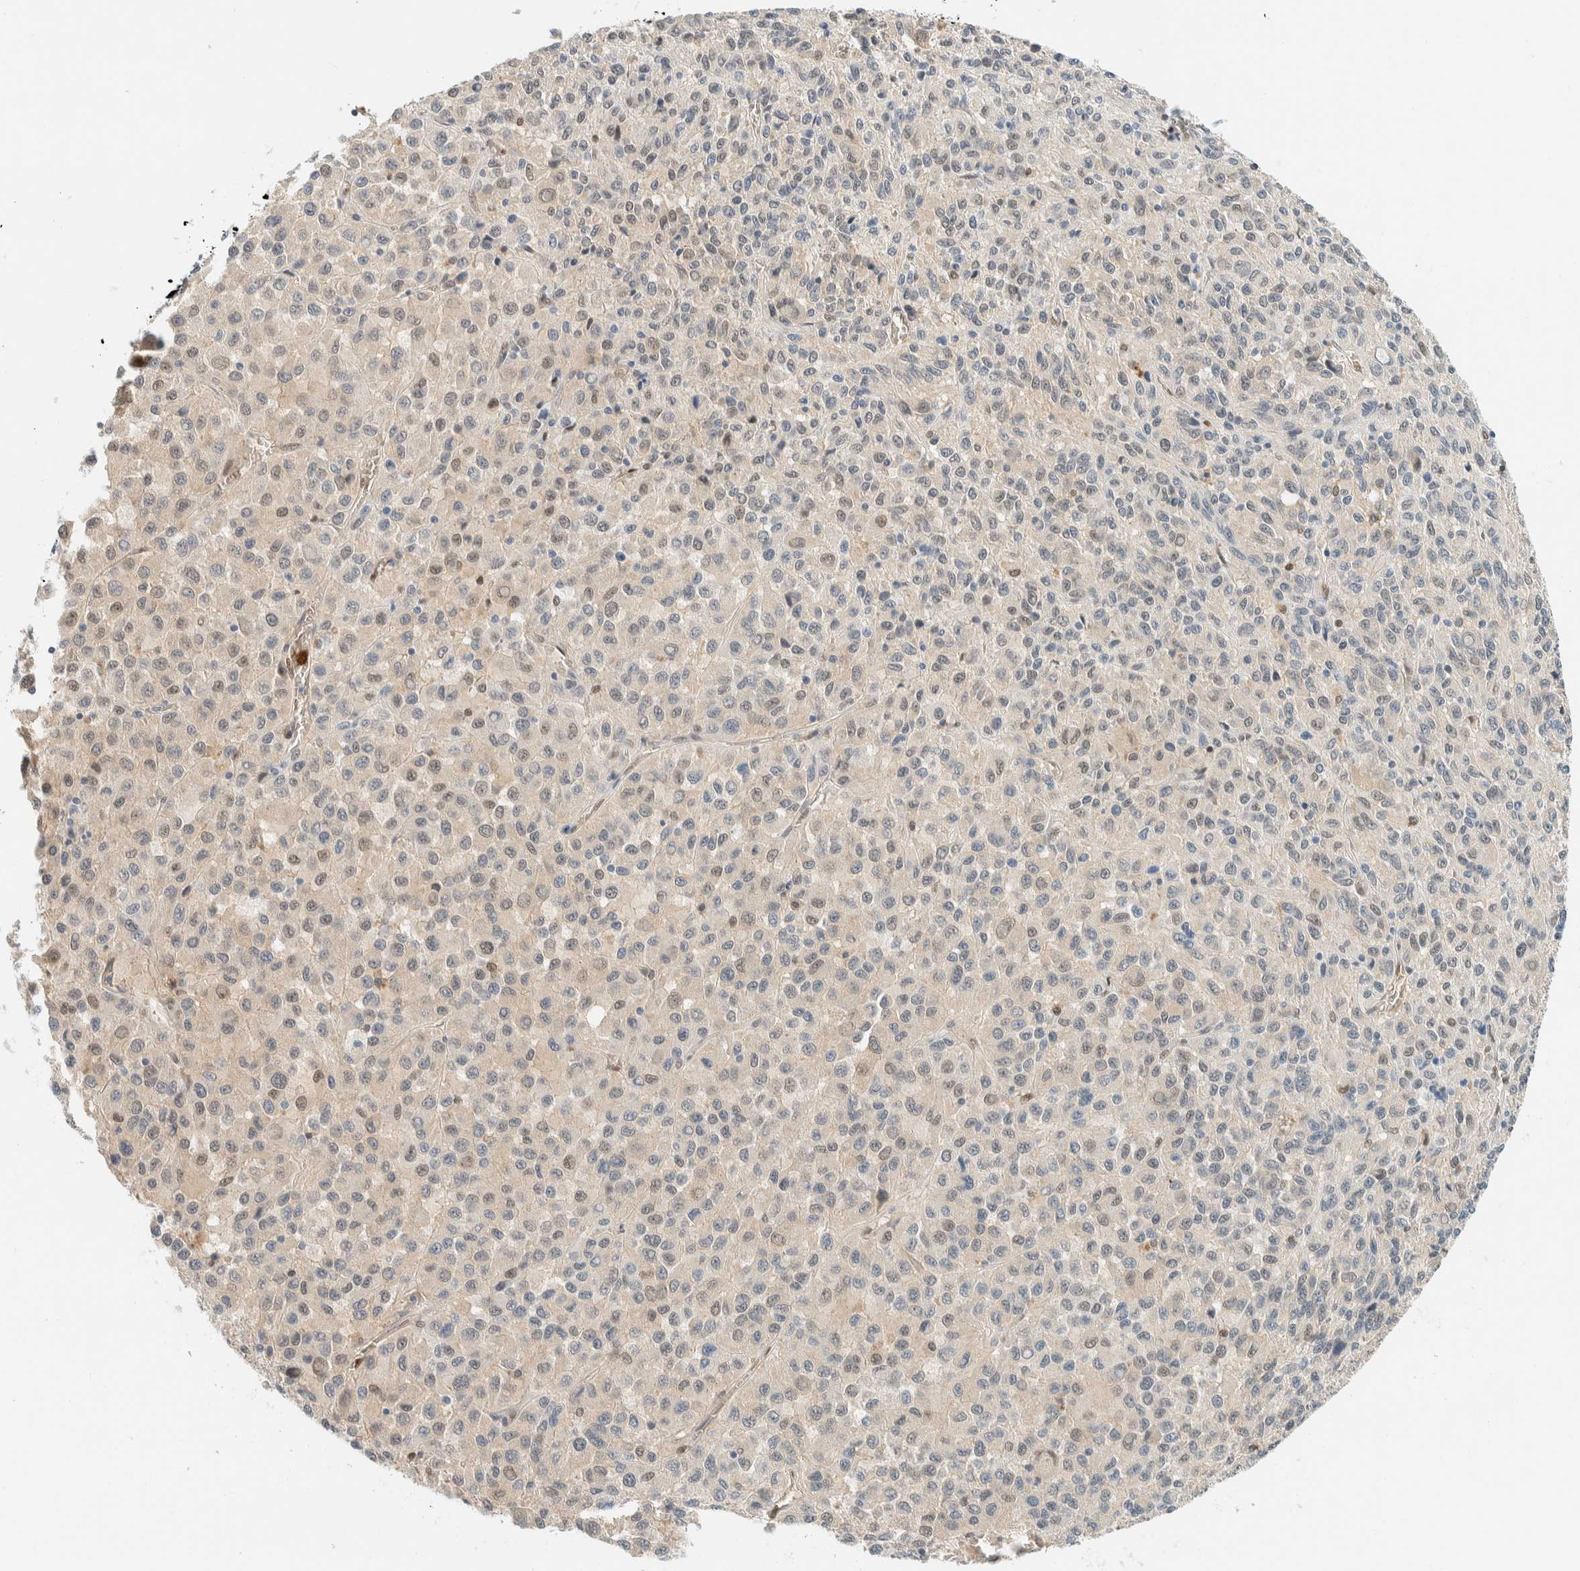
{"staining": {"intensity": "weak", "quantity": "<25%", "location": "nuclear"}, "tissue": "melanoma", "cell_type": "Tumor cells", "image_type": "cancer", "snomed": [{"axis": "morphology", "description": "Malignant melanoma, Metastatic site"}, {"axis": "topography", "description": "Lung"}], "caption": "DAB (3,3'-diaminobenzidine) immunohistochemical staining of malignant melanoma (metastatic site) exhibits no significant staining in tumor cells. (Immunohistochemistry, brightfield microscopy, high magnification).", "gene": "TSTD2", "patient": {"sex": "male", "age": 64}}